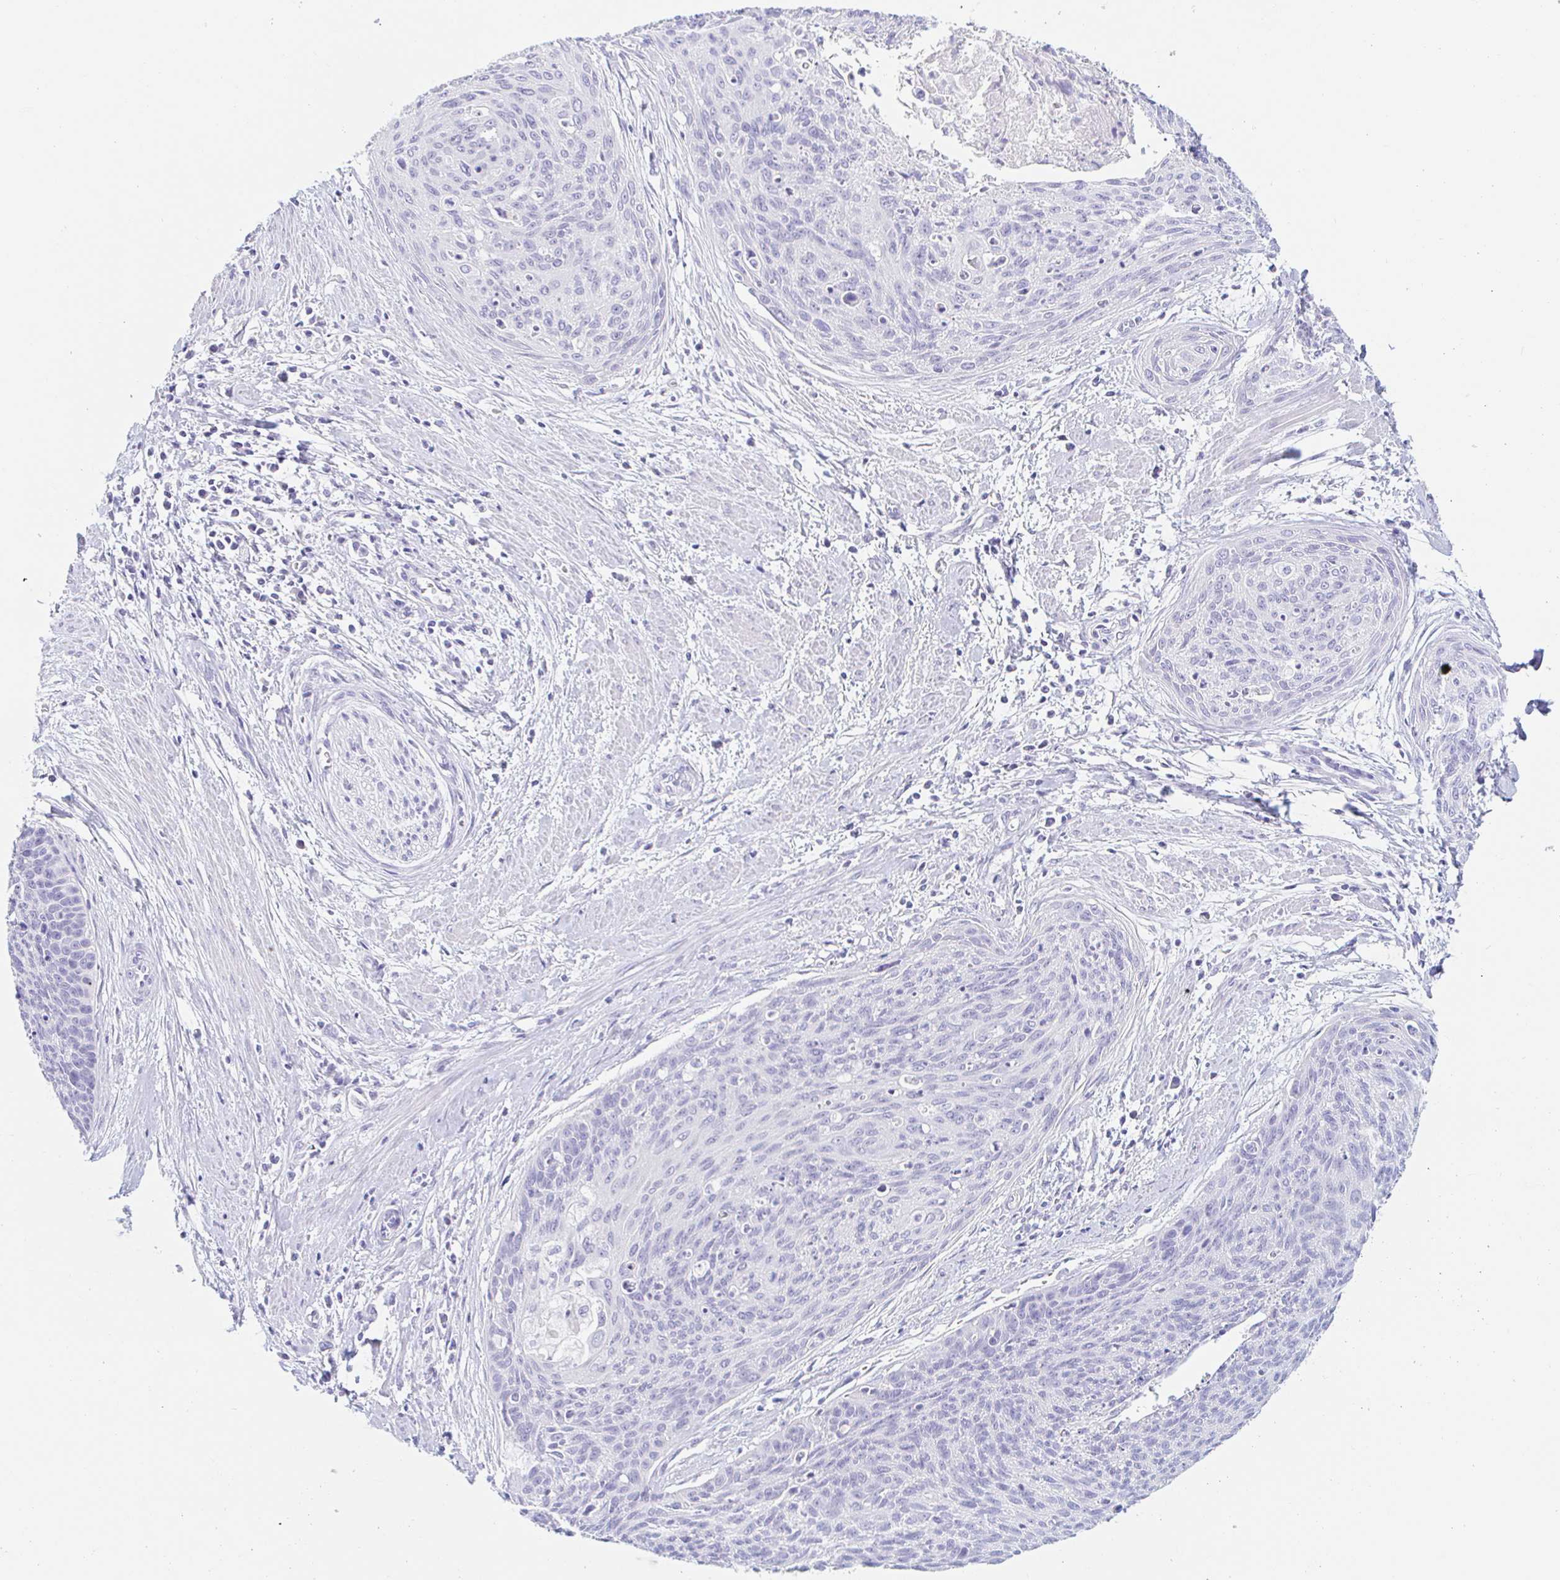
{"staining": {"intensity": "negative", "quantity": "none", "location": "none"}, "tissue": "cervical cancer", "cell_type": "Tumor cells", "image_type": "cancer", "snomed": [{"axis": "morphology", "description": "Squamous cell carcinoma, NOS"}, {"axis": "topography", "description": "Cervix"}], "caption": "The immunohistochemistry (IHC) histopathology image has no significant staining in tumor cells of cervical cancer tissue. The staining is performed using DAB (3,3'-diaminobenzidine) brown chromogen with nuclei counter-stained in using hematoxylin.", "gene": "TEX44", "patient": {"sex": "female", "age": 55}}